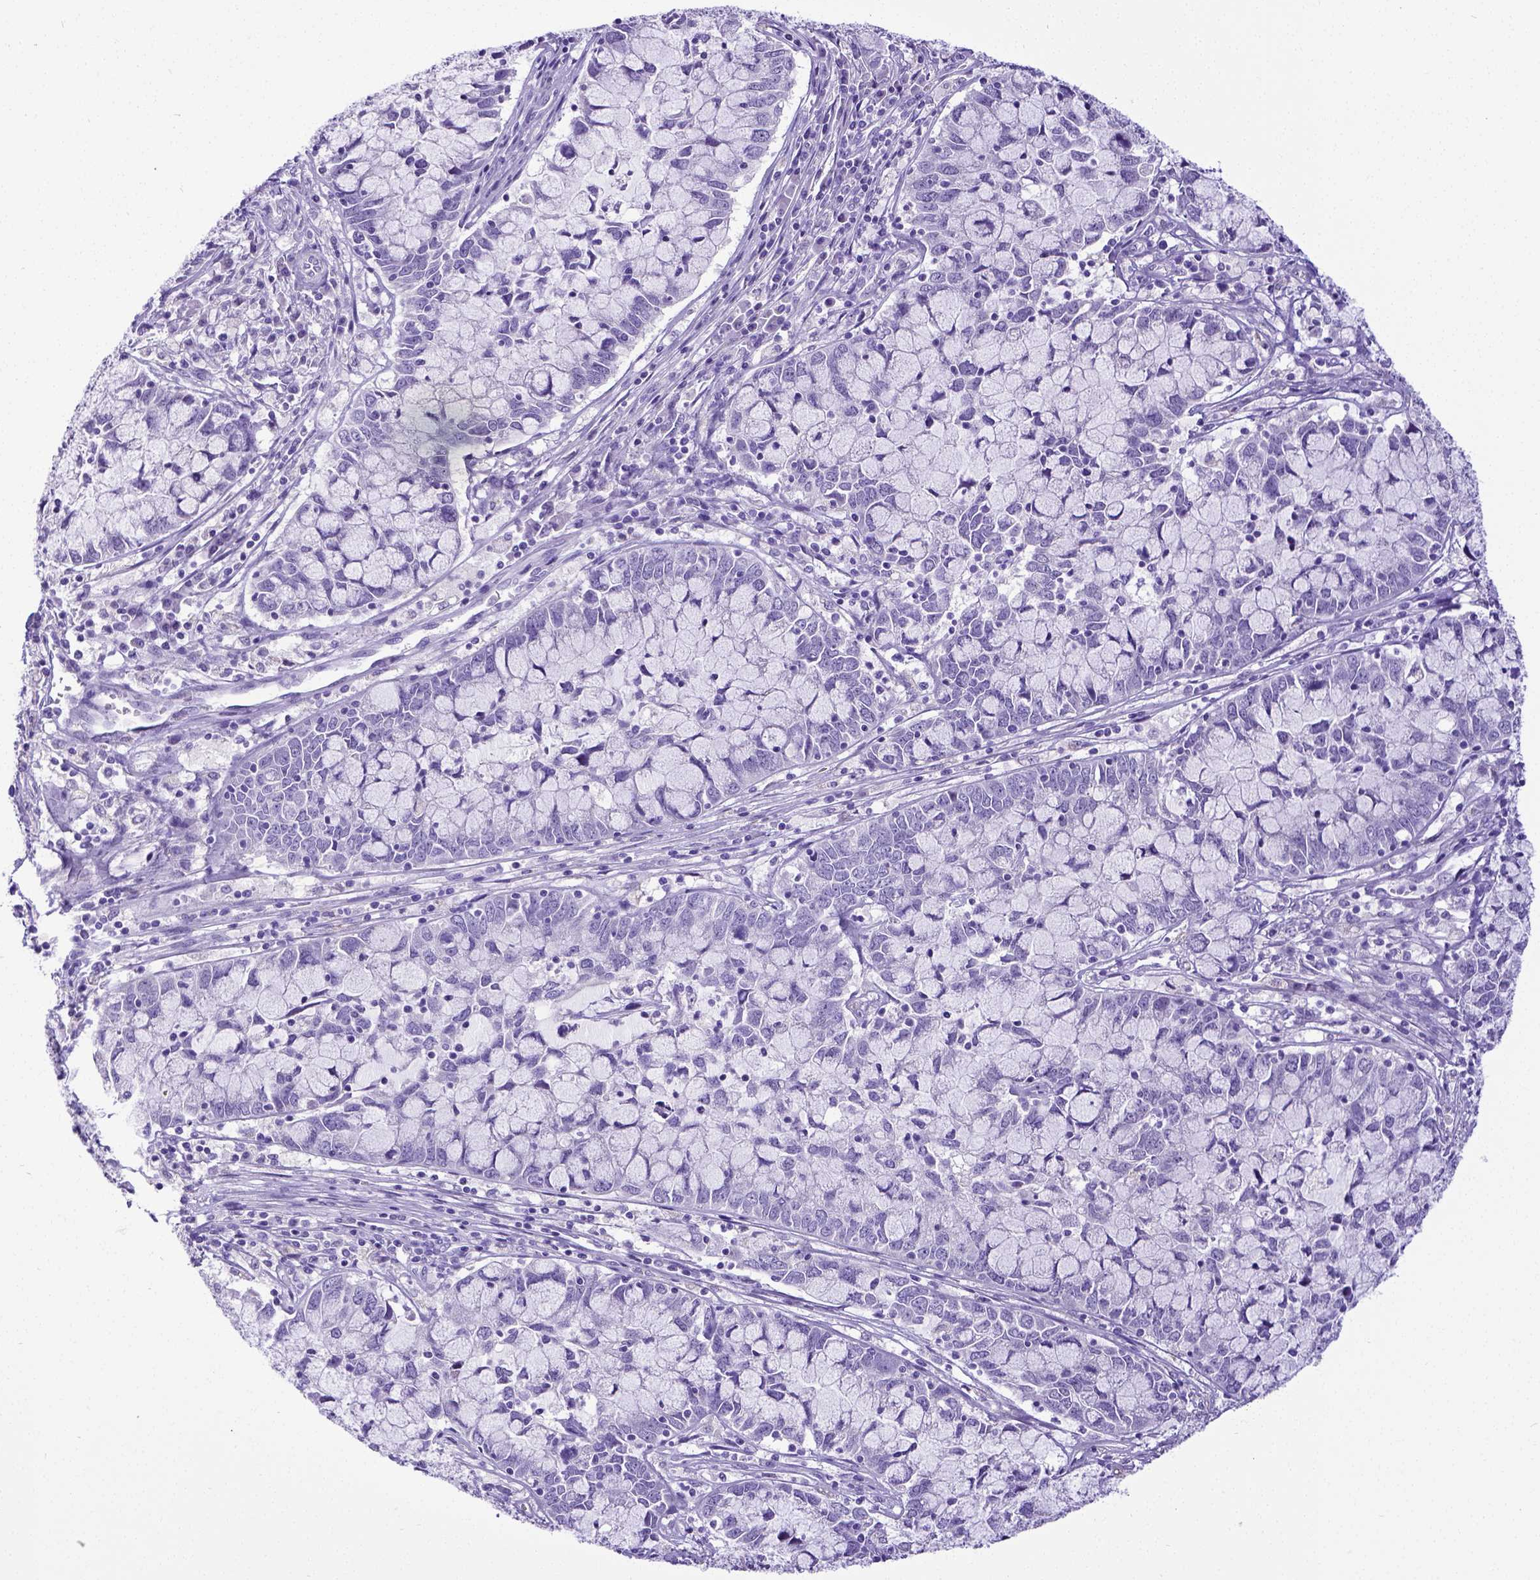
{"staining": {"intensity": "negative", "quantity": "none", "location": "none"}, "tissue": "cervical cancer", "cell_type": "Tumor cells", "image_type": "cancer", "snomed": [{"axis": "morphology", "description": "Adenocarcinoma, NOS"}, {"axis": "topography", "description": "Cervix"}], "caption": "The photomicrograph reveals no significant expression in tumor cells of cervical cancer (adenocarcinoma).", "gene": "SATB2", "patient": {"sex": "female", "age": 40}}